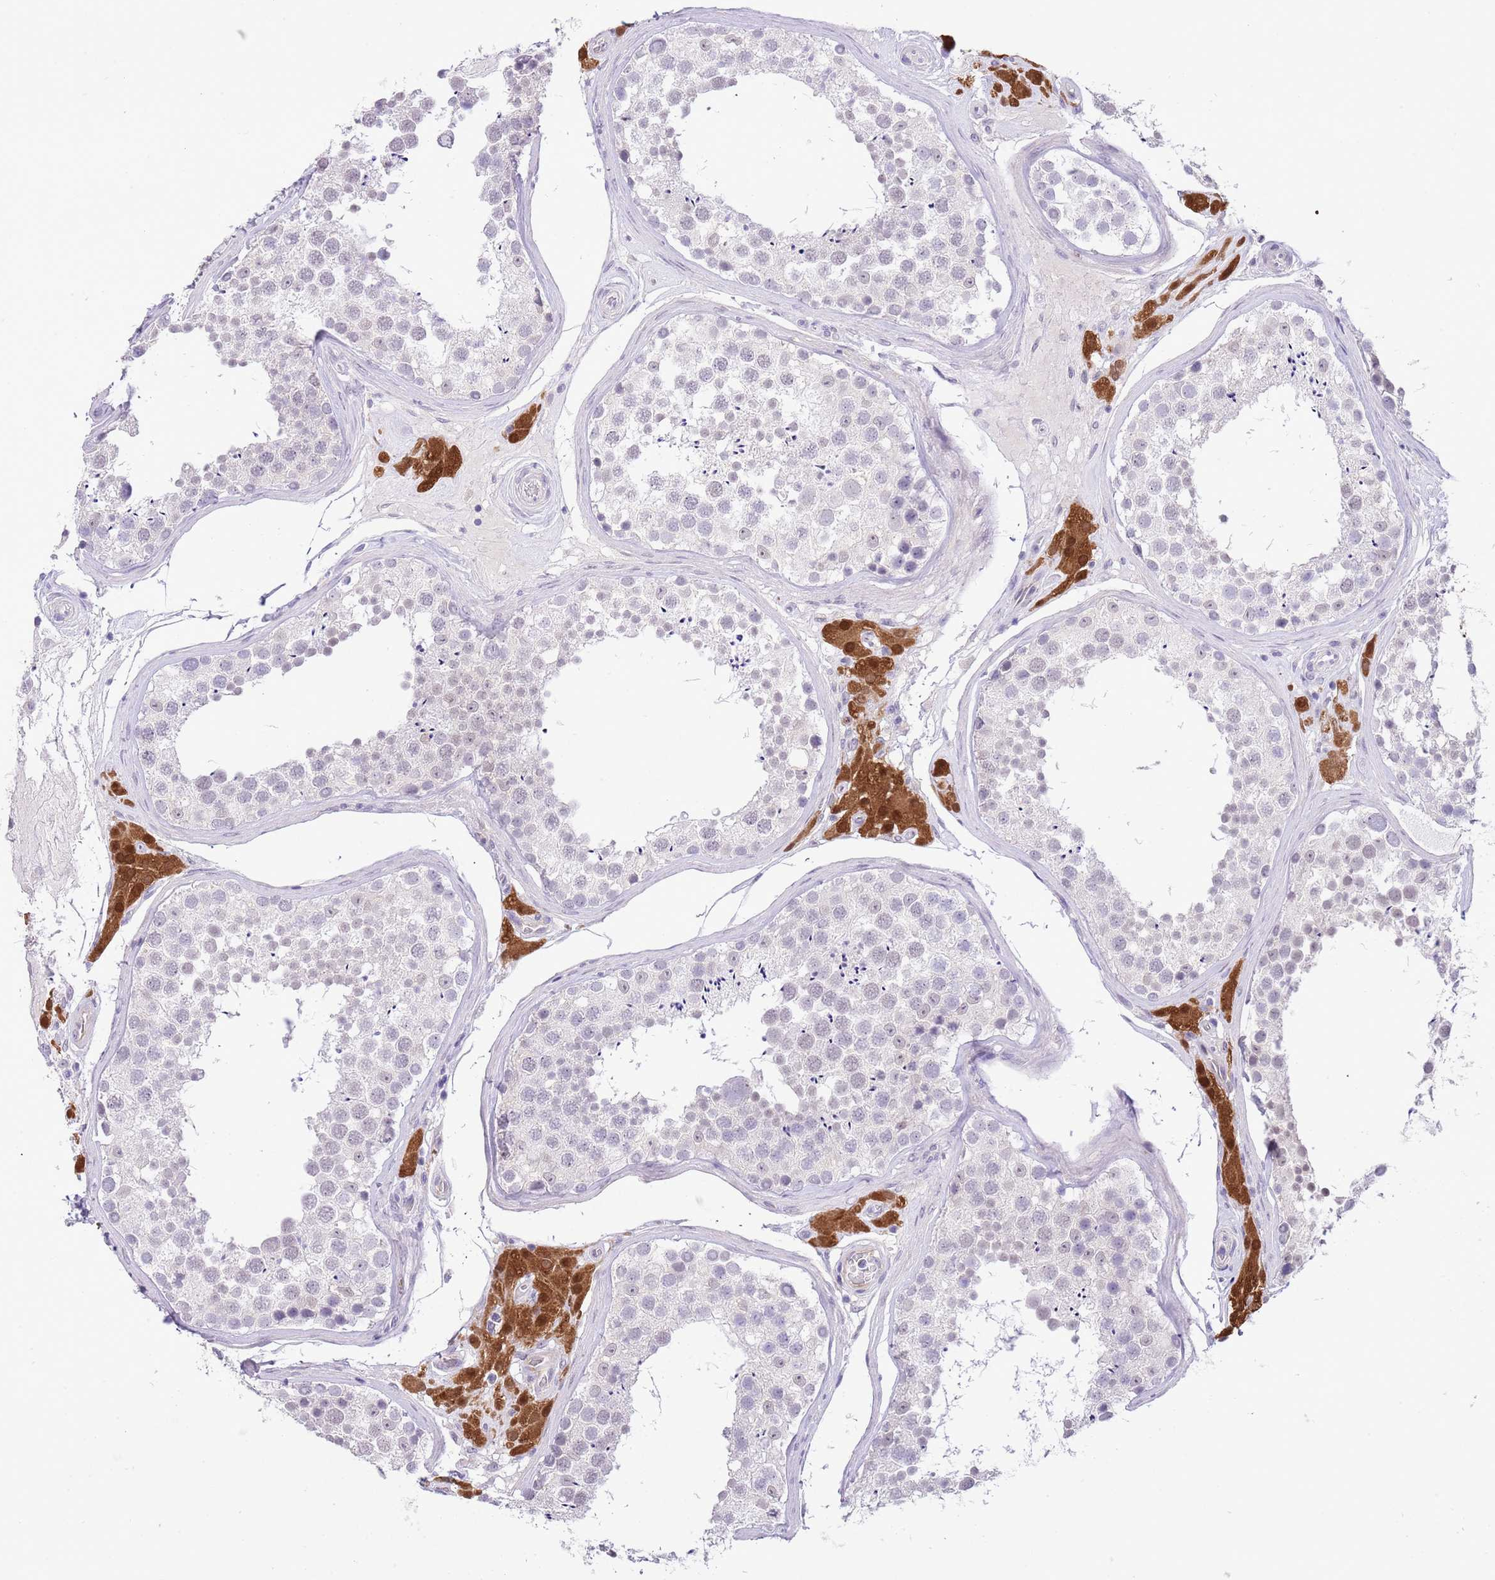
{"staining": {"intensity": "negative", "quantity": "none", "location": "none"}, "tissue": "testis", "cell_type": "Cells in seminiferous ducts", "image_type": "normal", "snomed": [{"axis": "morphology", "description": "Normal tissue, NOS"}, {"axis": "topography", "description": "Testis"}], "caption": "High power microscopy micrograph of an IHC image of normal testis, revealing no significant staining in cells in seminiferous ducts. (Immunohistochemistry, brightfield microscopy, high magnification).", "gene": "MIDN", "patient": {"sex": "male", "age": 46}}